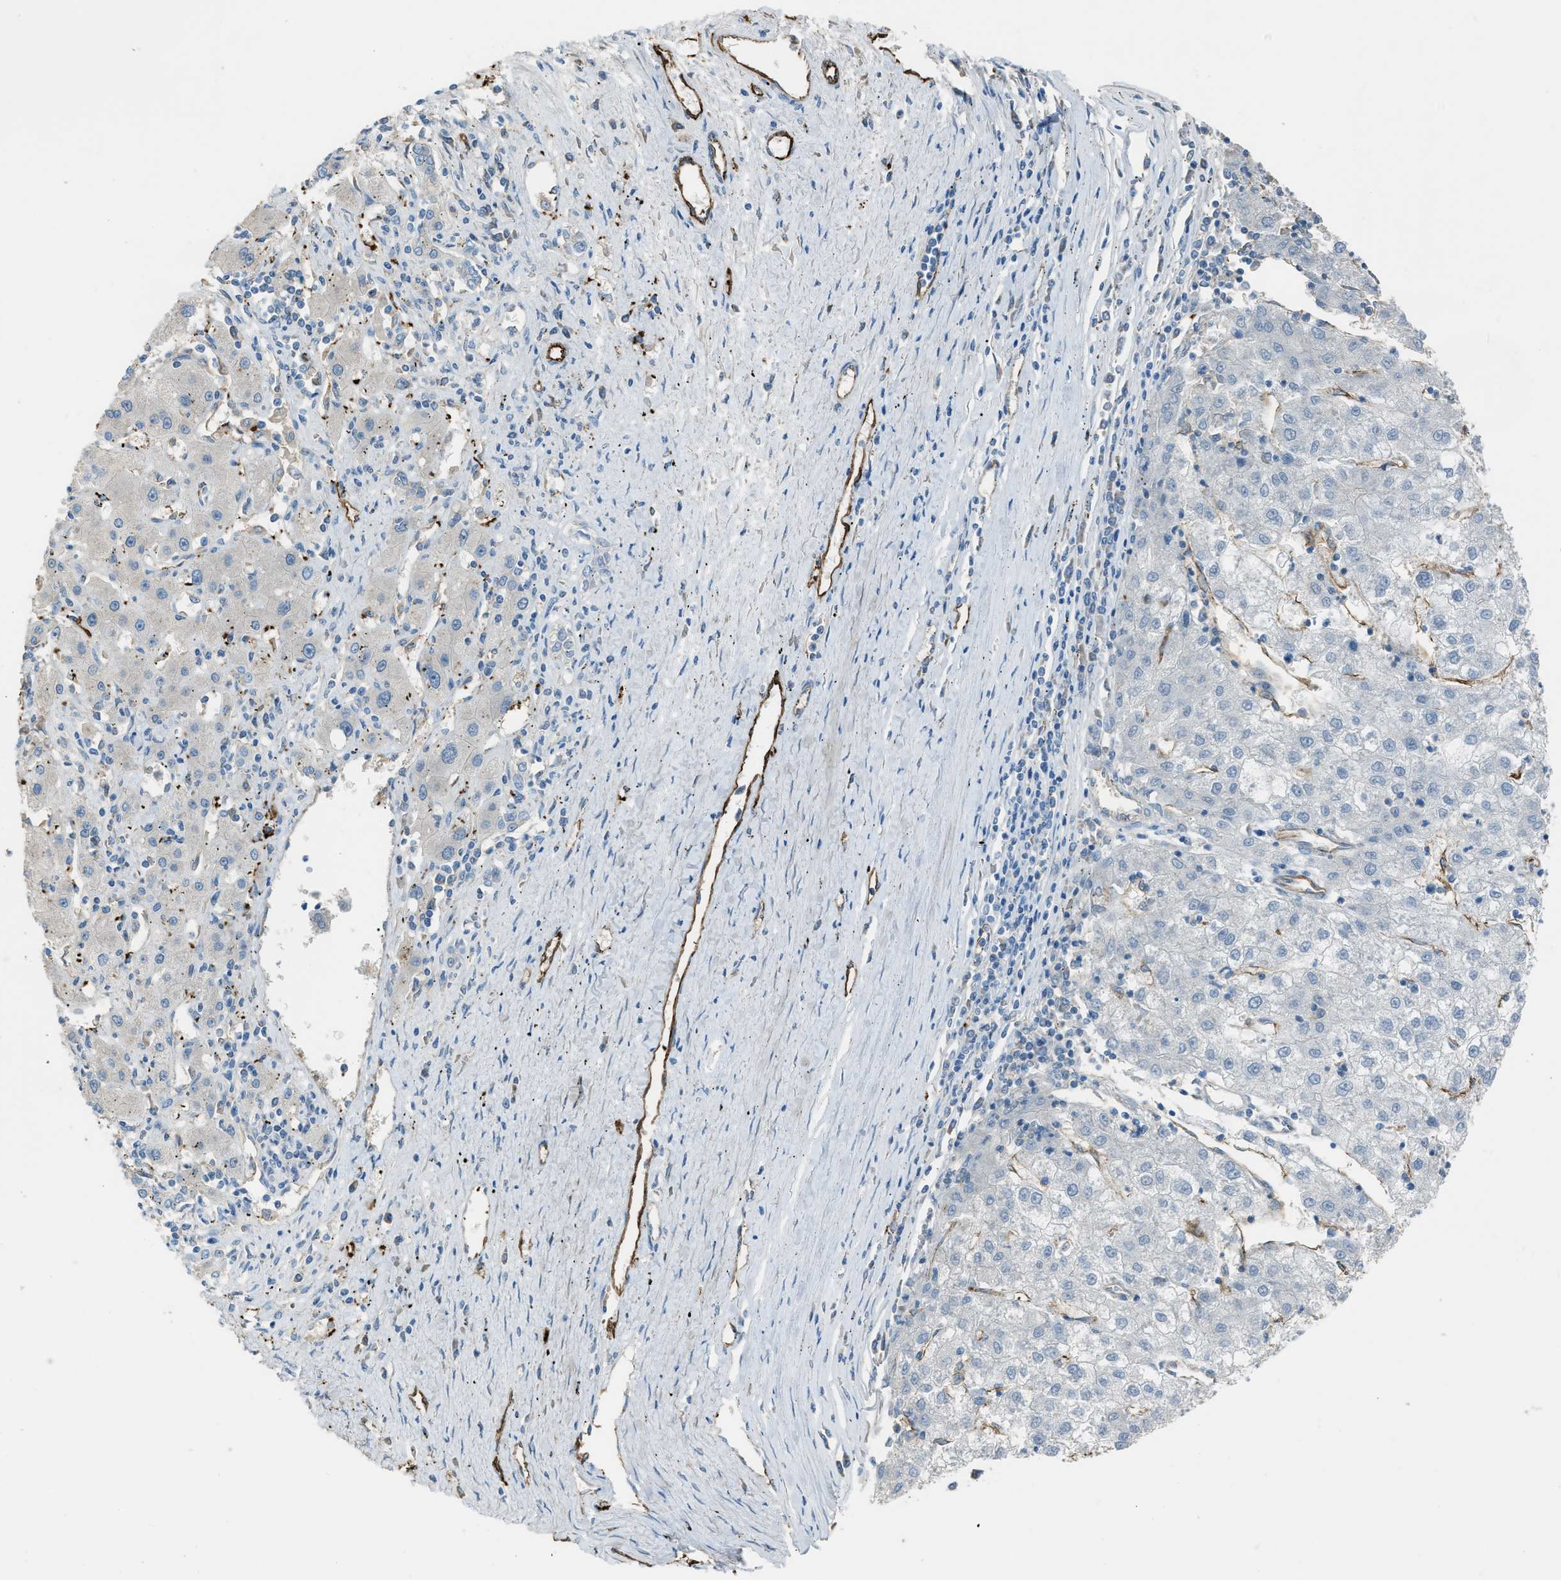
{"staining": {"intensity": "negative", "quantity": "none", "location": "none"}, "tissue": "liver cancer", "cell_type": "Tumor cells", "image_type": "cancer", "snomed": [{"axis": "morphology", "description": "Carcinoma, Hepatocellular, NOS"}, {"axis": "topography", "description": "Liver"}], "caption": "An immunohistochemistry photomicrograph of liver hepatocellular carcinoma is shown. There is no staining in tumor cells of liver hepatocellular carcinoma.", "gene": "SLC22A15", "patient": {"sex": "male", "age": 72}}